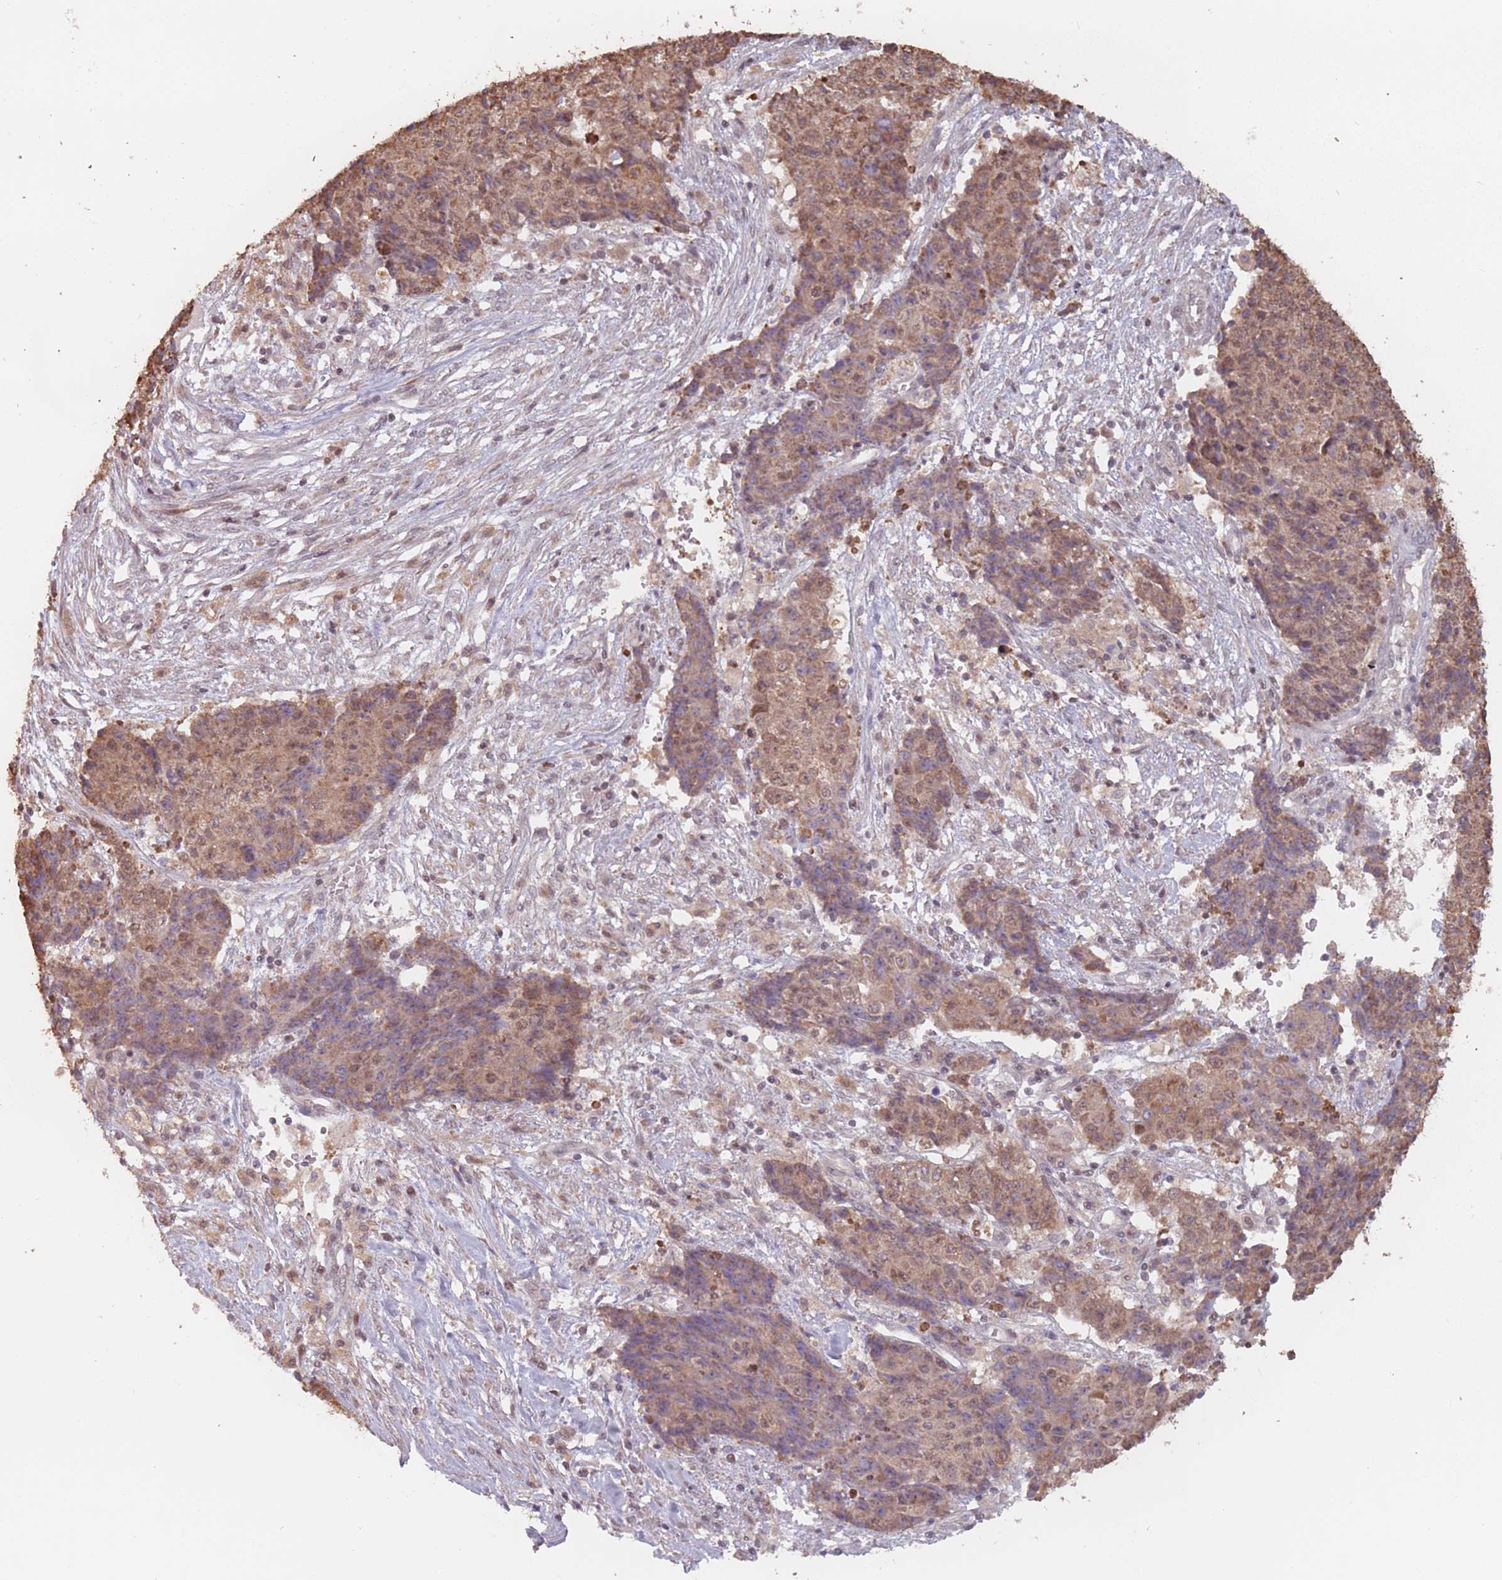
{"staining": {"intensity": "moderate", "quantity": ">75%", "location": "cytoplasmic/membranous,nuclear"}, "tissue": "ovarian cancer", "cell_type": "Tumor cells", "image_type": "cancer", "snomed": [{"axis": "morphology", "description": "Carcinoma, endometroid"}, {"axis": "topography", "description": "Ovary"}], "caption": "An IHC histopathology image of tumor tissue is shown. Protein staining in brown shows moderate cytoplasmic/membranous and nuclear positivity in ovarian endometroid carcinoma within tumor cells.", "gene": "VPS52", "patient": {"sex": "female", "age": 42}}